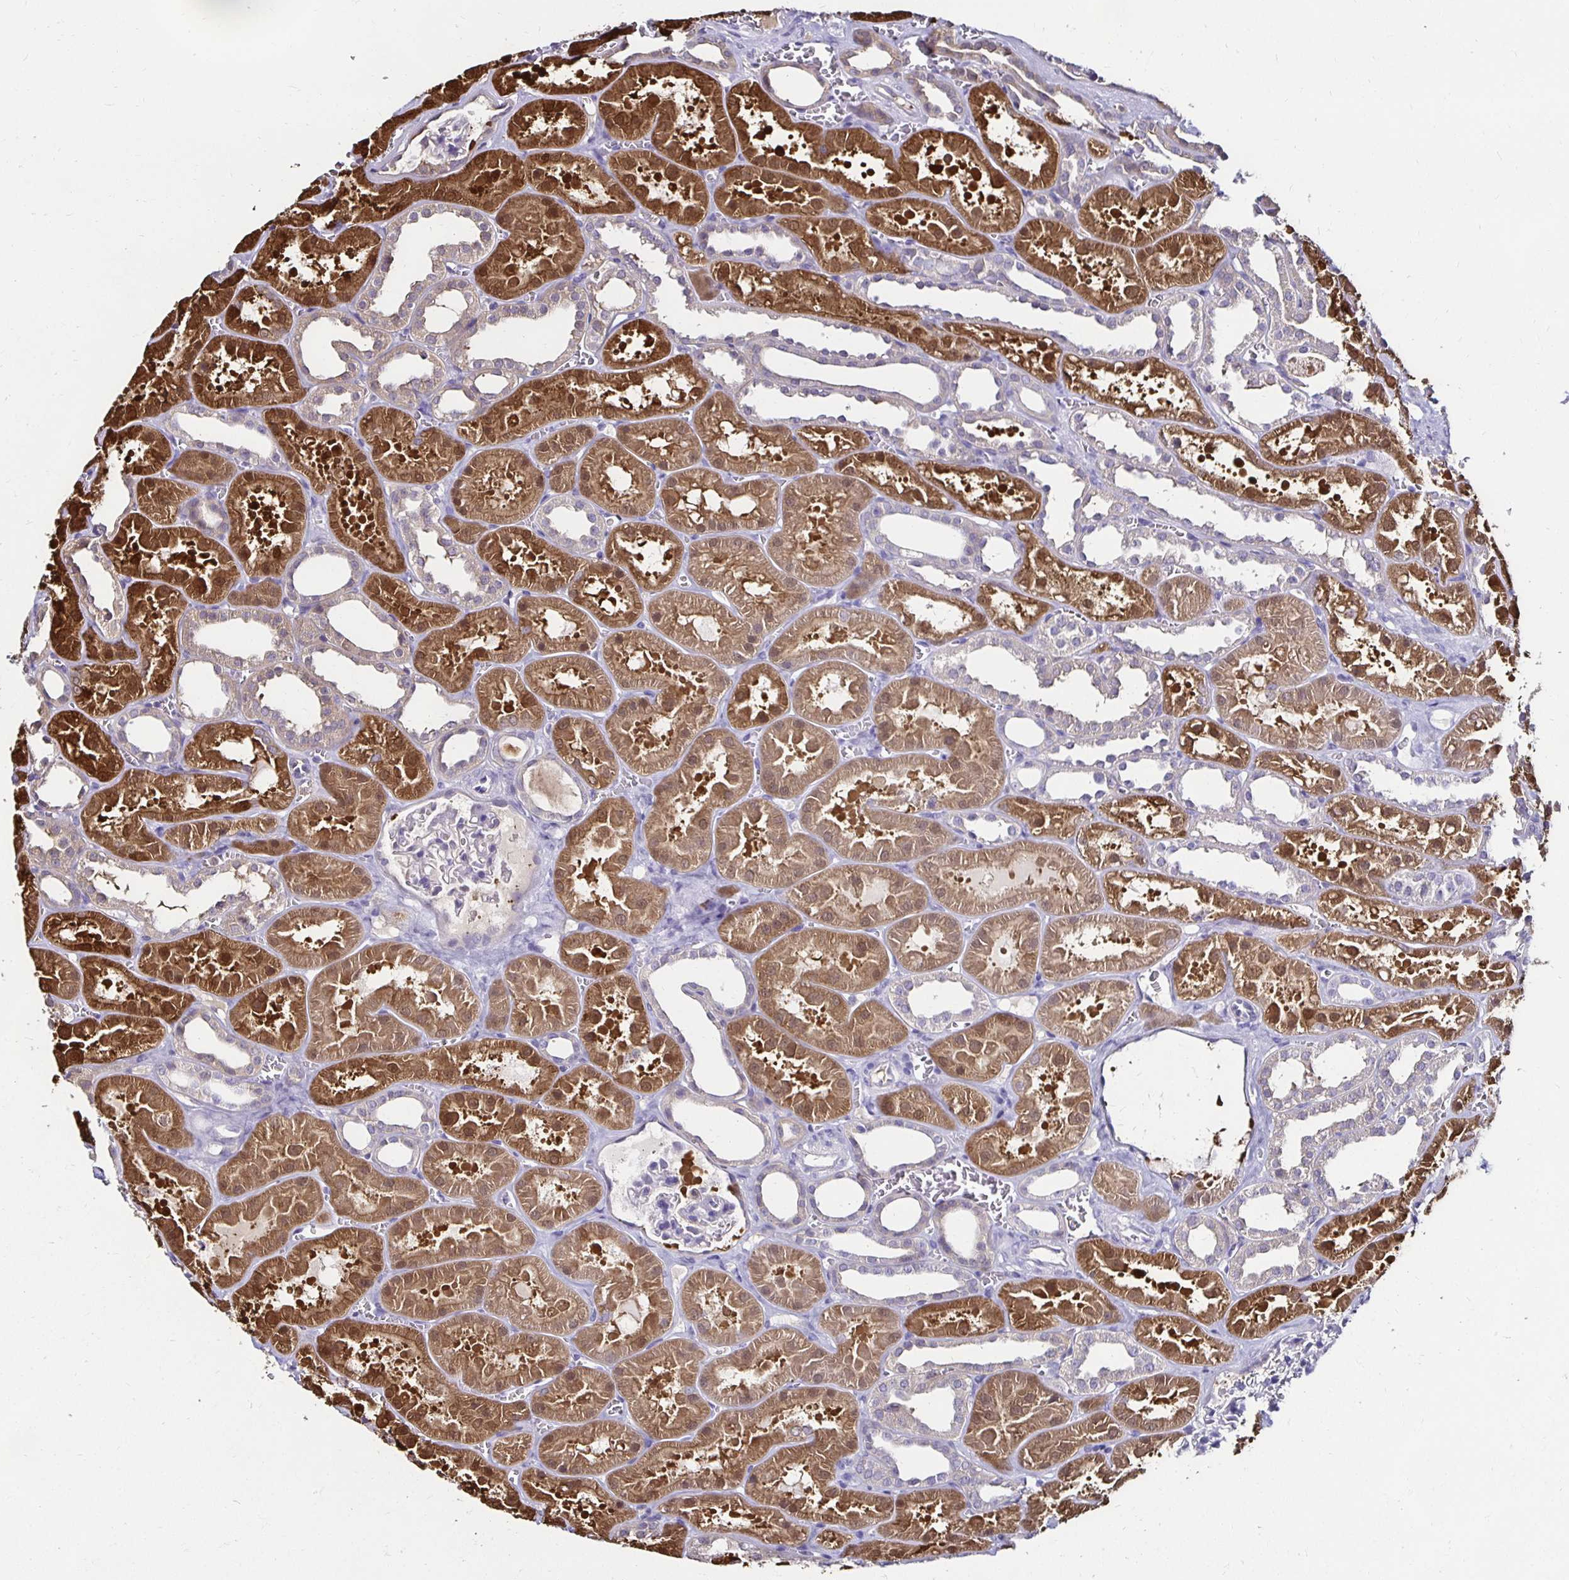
{"staining": {"intensity": "negative", "quantity": "none", "location": "none"}, "tissue": "kidney", "cell_type": "Cells in glomeruli", "image_type": "normal", "snomed": [{"axis": "morphology", "description": "Normal tissue, NOS"}, {"axis": "topography", "description": "Kidney"}], "caption": "This photomicrograph is of benign kidney stained with immunohistochemistry to label a protein in brown with the nuclei are counter-stained blue. There is no positivity in cells in glomeruli.", "gene": "TXN", "patient": {"sex": "female", "age": 41}}